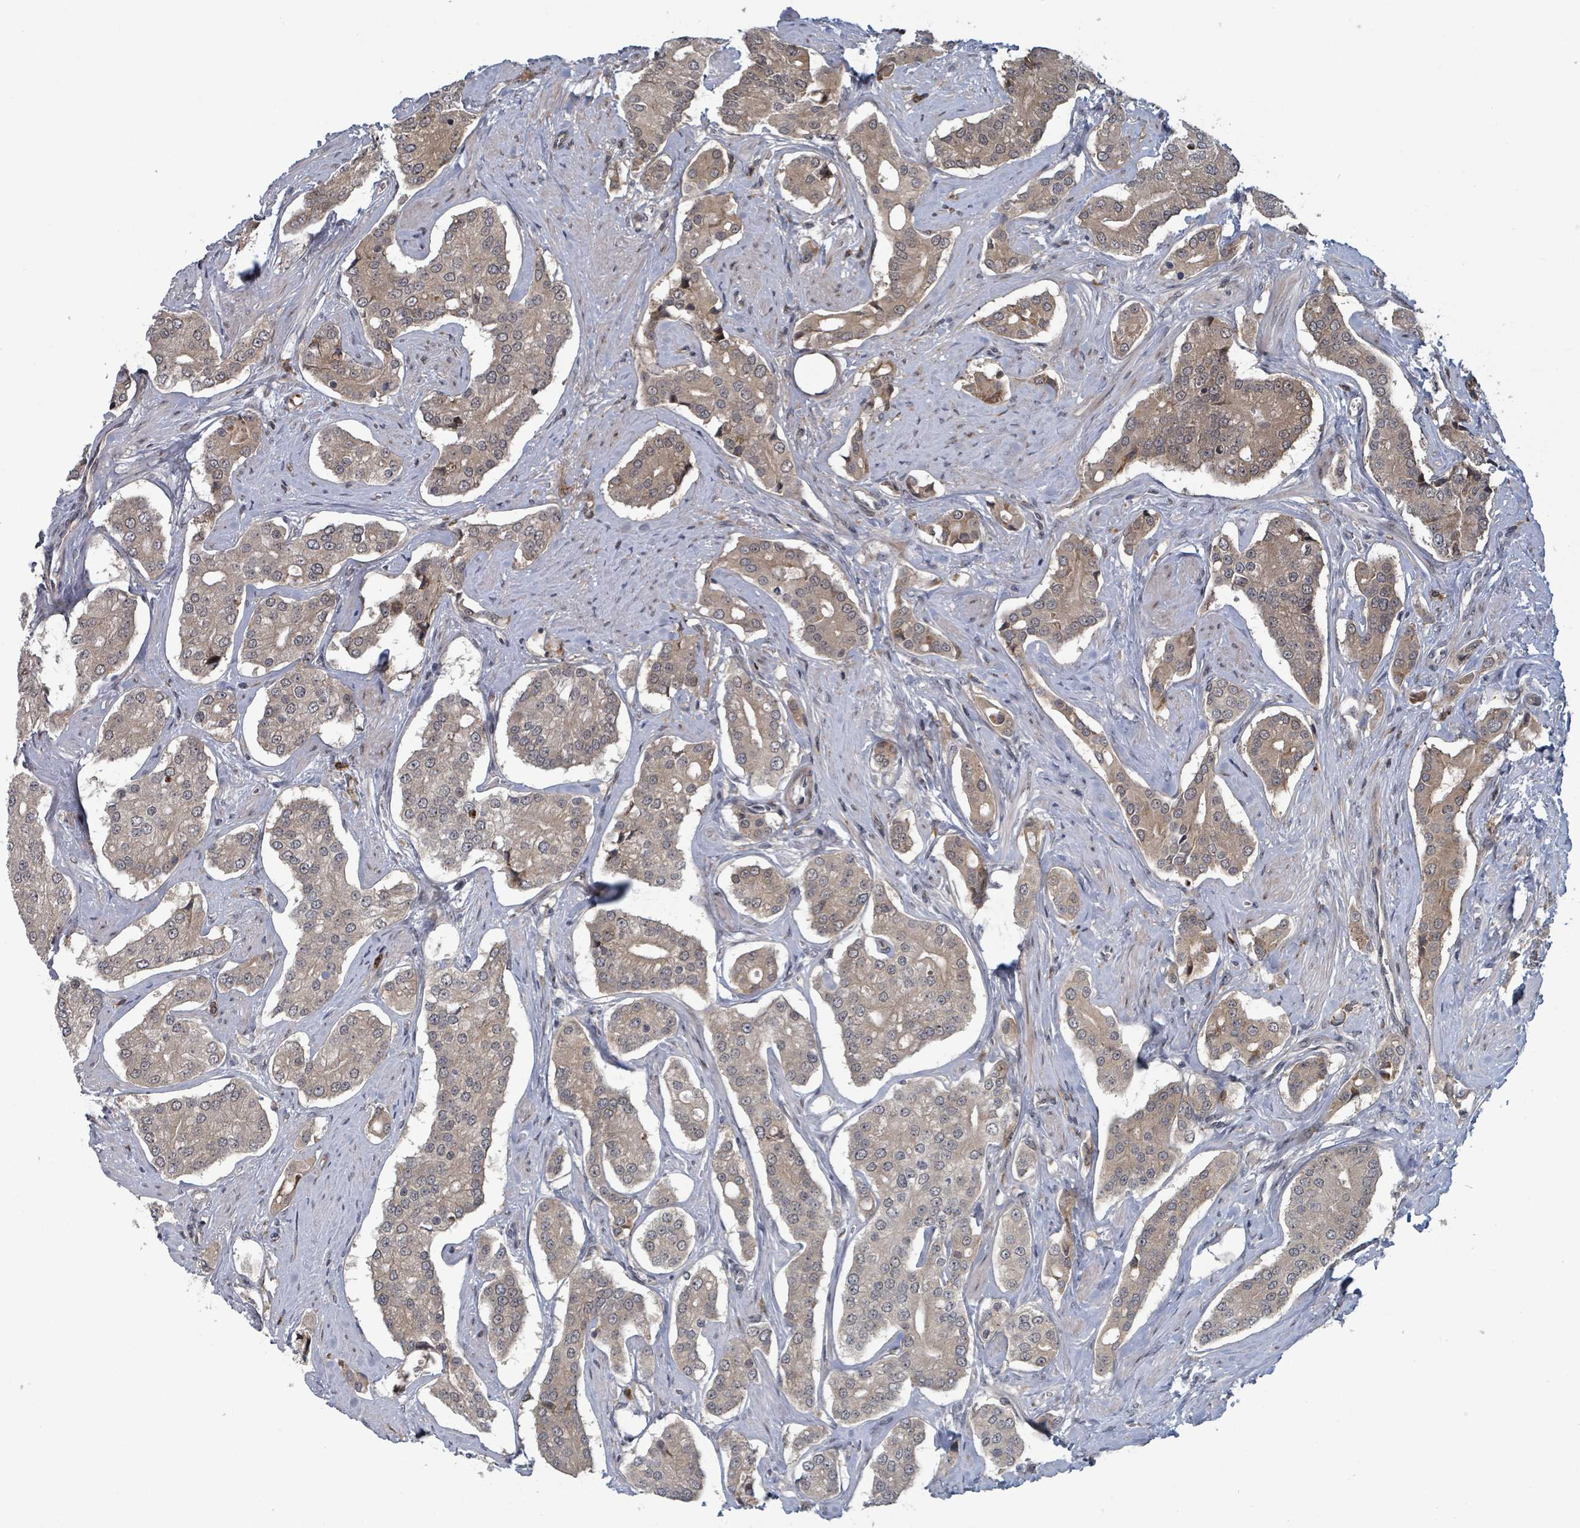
{"staining": {"intensity": "weak", "quantity": ">75%", "location": "cytoplasmic/membranous"}, "tissue": "prostate cancer", "cell_type": "Tumor cells", "image_type": "cancer", "snomed": [{"axis": "morphology", "description": "Adenocarcinoma, High grade"}, {"axis": "topography", "description": "Prostate"}], "caption": "Immunohistochemical staining of prostate cancer (high-grade adenocarcinoma) shows low levels of weak cytoplasmic/membranous expression in about >75% of tumor cells.", "gene": "GTF3C1", "patient": {"sex": "male", "age": 71}}